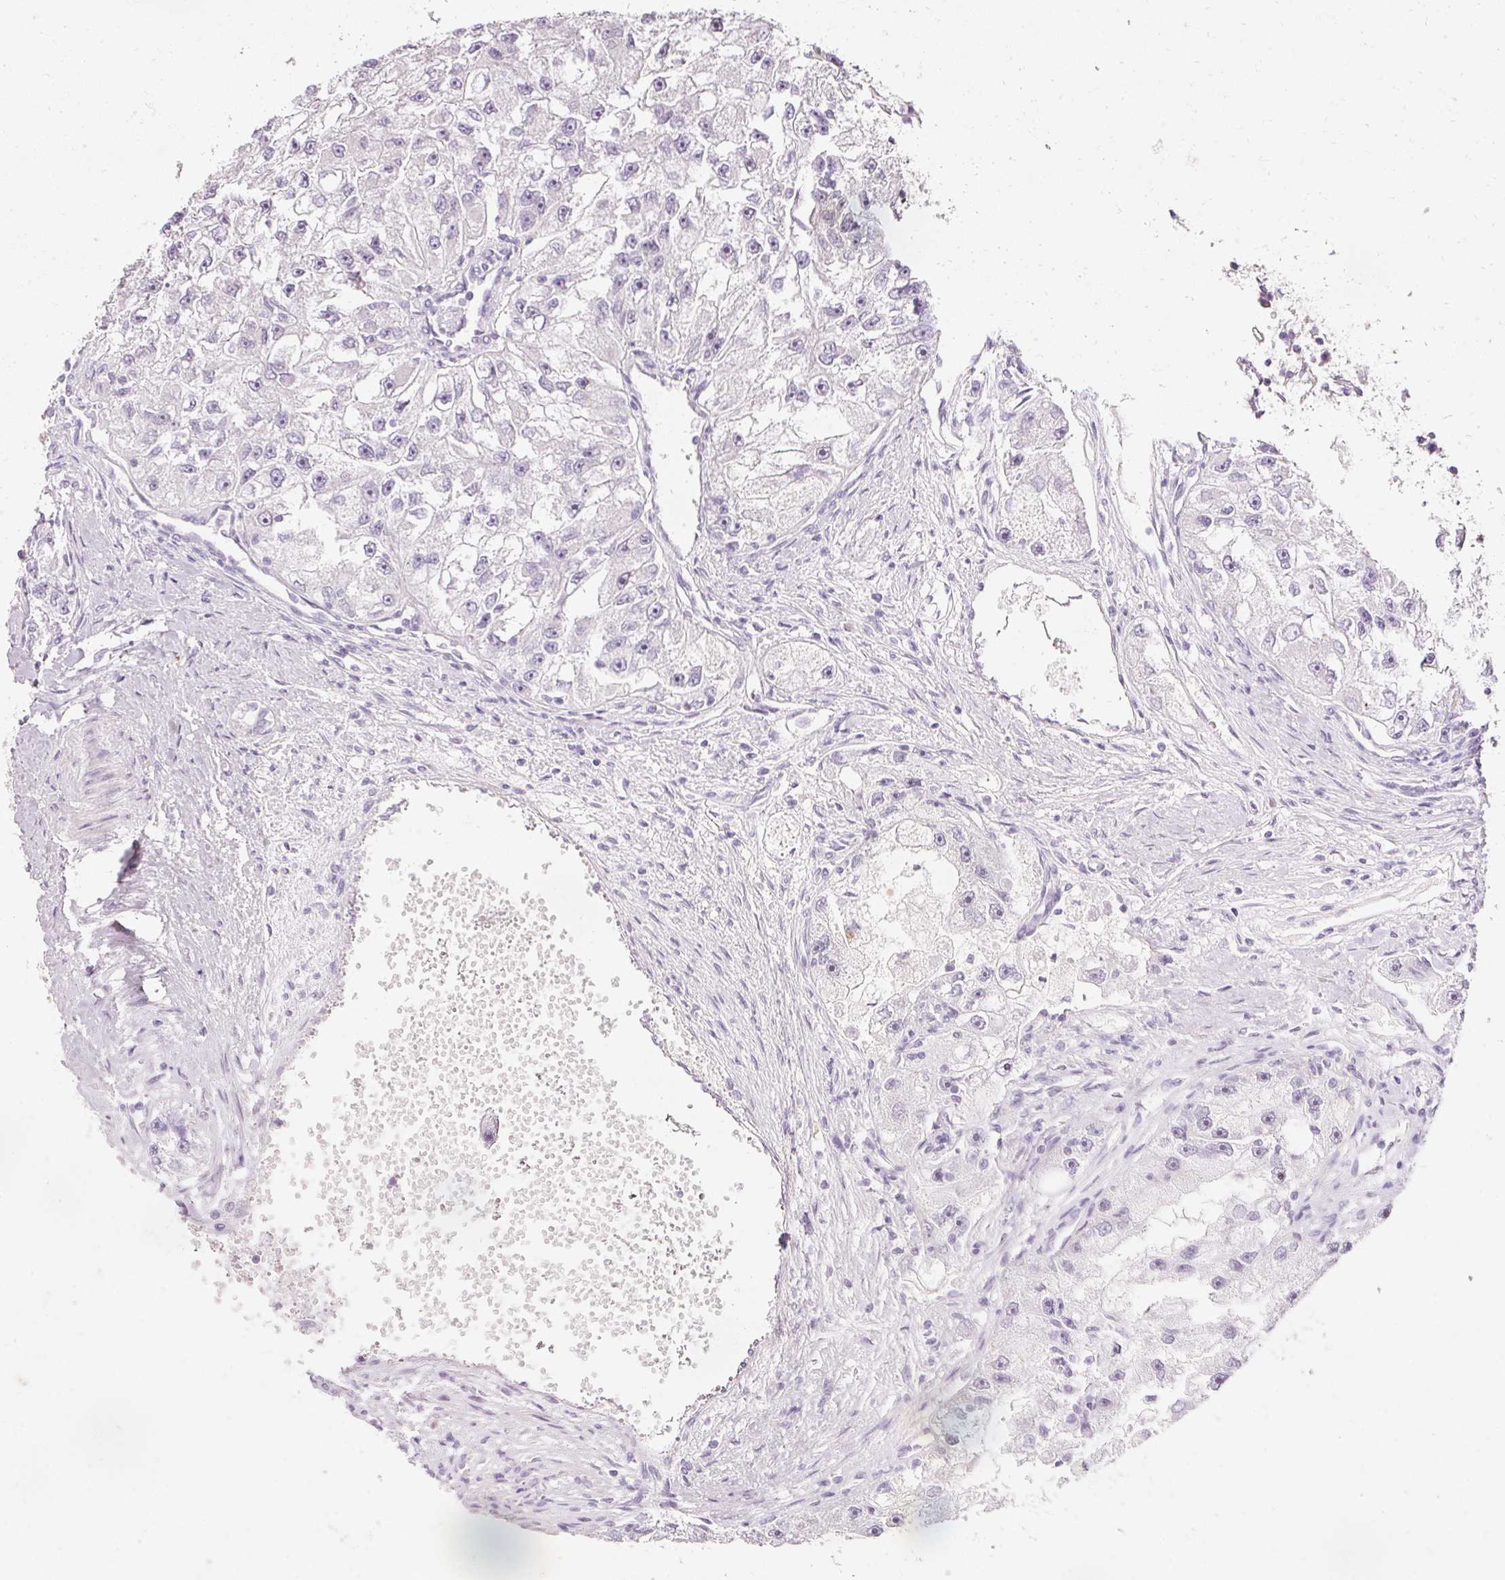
{"staining": {"intensity": "negative", "quantity": "none", "location": "none"}, "tissue": "renal cancer", "cell_type": "Tumor cells", "image_type": "cancer", "snomed": [{"axis": "morphology", "description": "Adenocarcinoma, NOS"}, {"axis": "topography", "description": "Kidney"}], "caption": "IHC micrograph of human adenocarcinoma (renal) stained for a protein (brown), which reveals no expression in tumor cells.", "gene": "ELAVL3", "patient": {"sex": "male", "age": 63}}